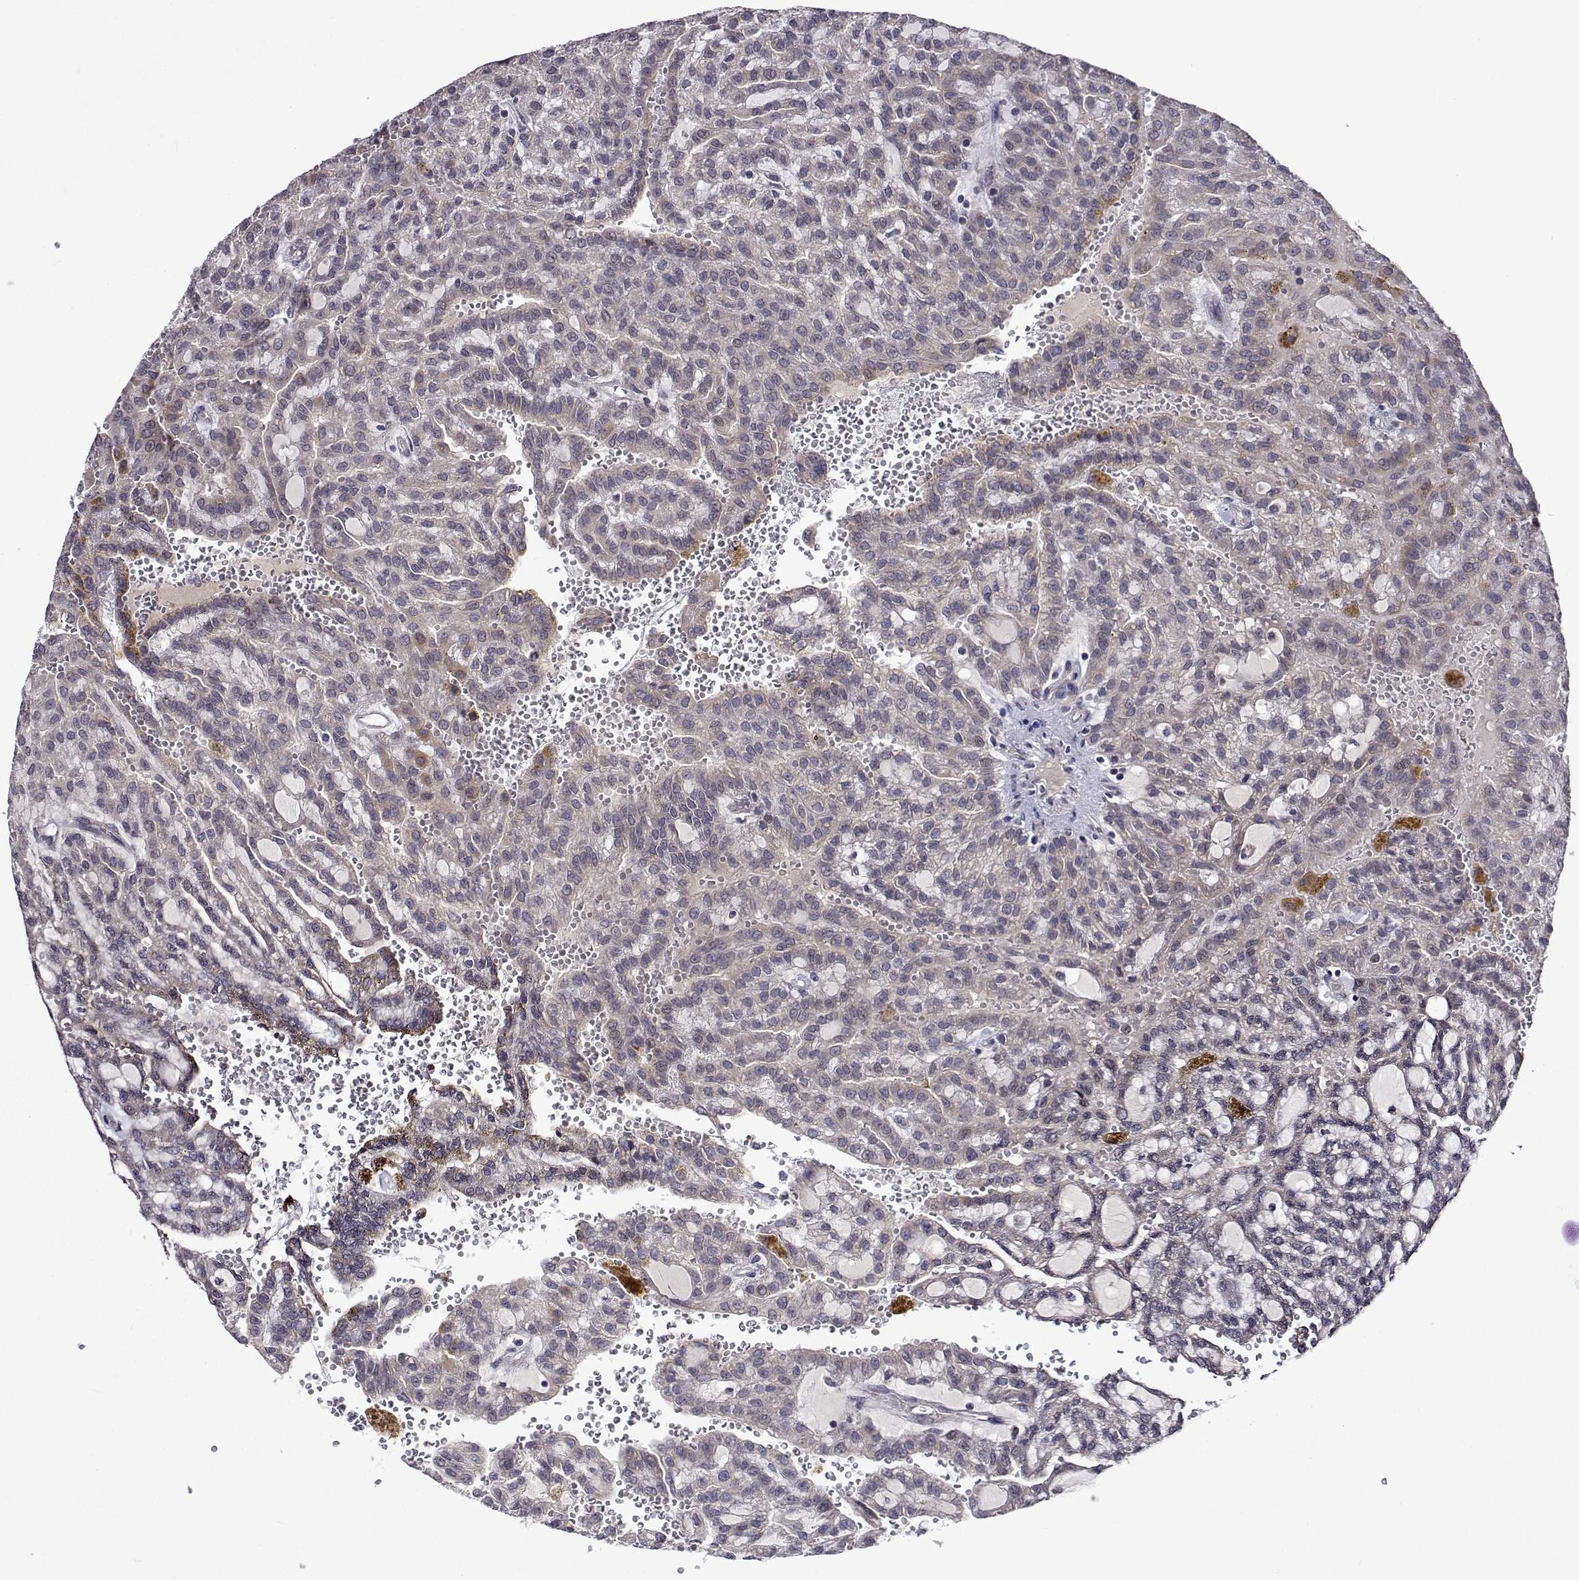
{"staining": {"intensity": "negative", "quantity": "none", "location": "none"}, "tissue": "renal cancer", "cell_type": "Tumor cells", "image_type": "cancer", "snomed": [{"axis": "morphology", "description": "Adenocarcinoma, NOS"}, {"axis": "topography", "description": "Kidney"}], "caption": "Renal adenocarcinoma stained for a protein using immunohistochemistry (IHC) displays no positivity tumor cells.", "gene": "TARBP2", "patient": {"sex": "male", "age": 63}}